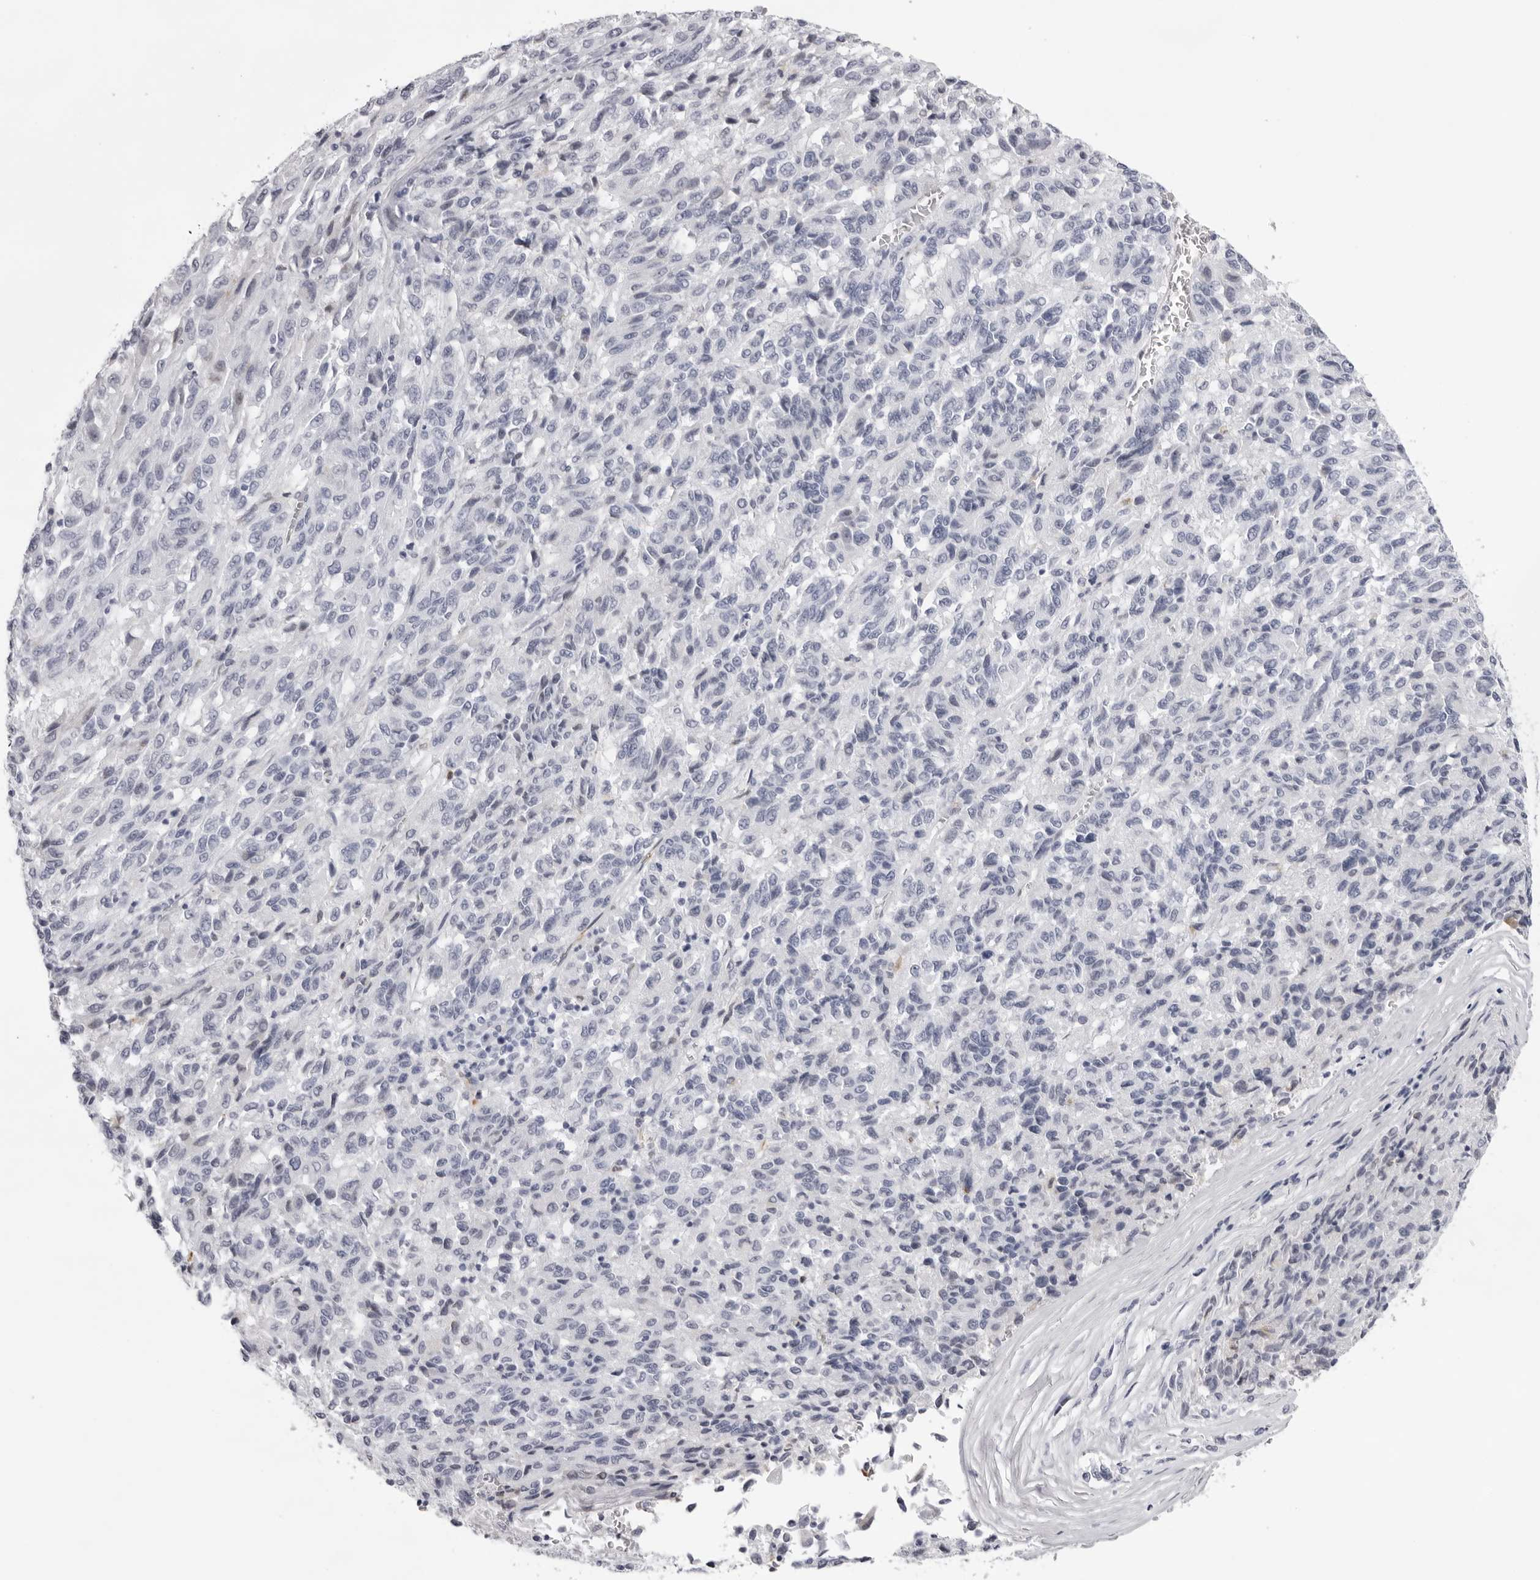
{"staining": {"intensity": "negative", "quantity": "none", "location": "none"}, "tissue": "melanoma", "cell_type": "Tumor cells", "image_type": "cancer", "snomed": [{"axis": "morphology", "description": "Malignant melanoma, Metastatic site"}, {"axis": "topography", "description": "Lung"}], "caption": "Immunohistochemical staining of melanoma displays no significant positivity in tumor cells.", "gene": "TMOD4", "patient": {"sex": "male", "age": 64}}